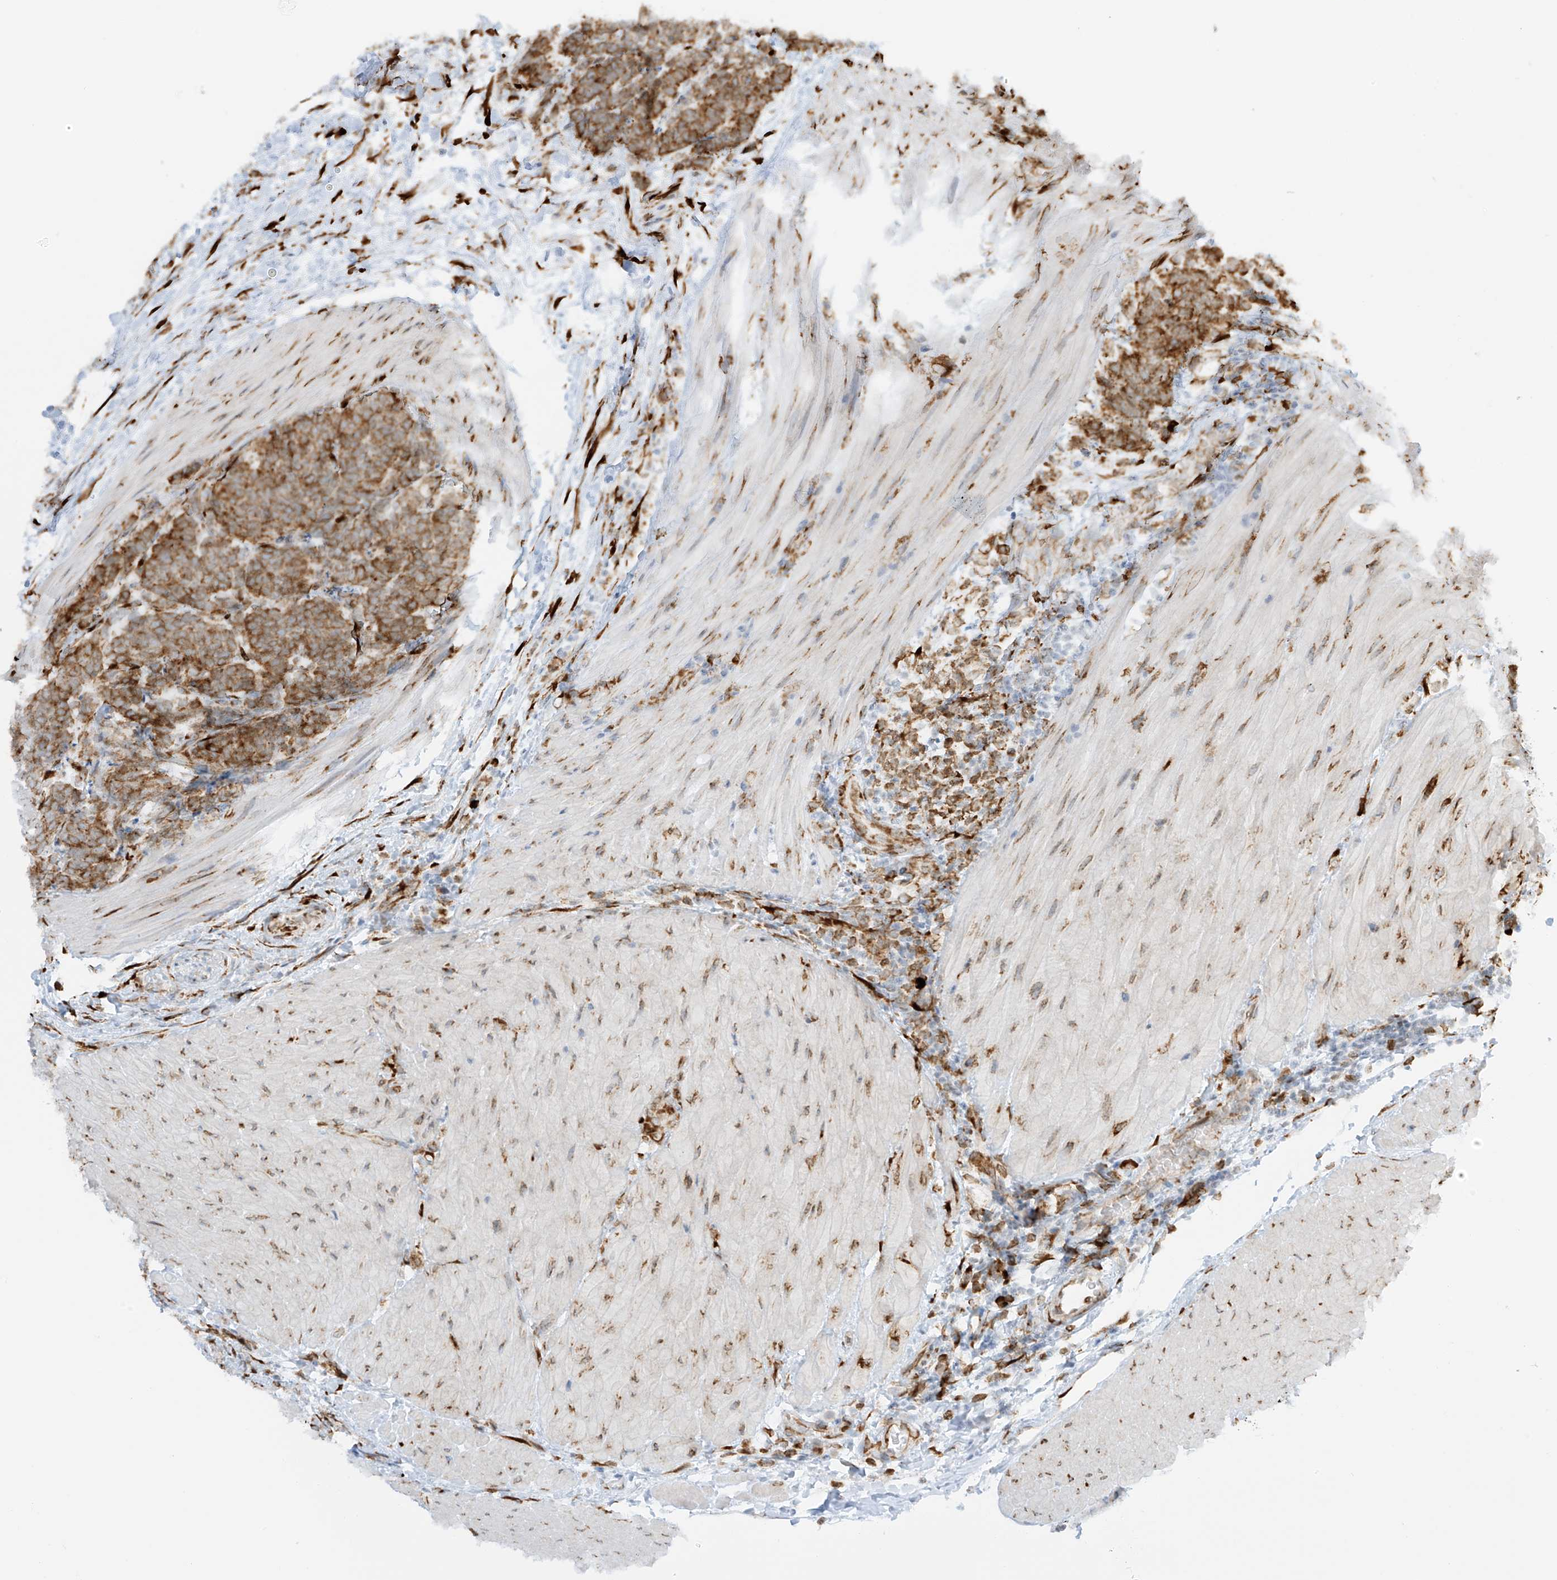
{"staining": {"intensity": "strong", "quantity": ">75%", "location": "cytoplasmic/membranous"}, "tissue": "carcinoid", "cell_type": "Tumor cells", "image_type": "cancer", "snomed": [{"axis": "morphology", "description": "Carcinoma, NOS"}, {"axis": "morphology", "description": "Carcinoid, malignant, NOS"}, {"axis": "topography", "description": "Urinary bladder"}], "caption": "DAB (3,3'-diaminobenzidine) immunohistochemical staining of carcinoma demonstrates strong cytoplasmic/membranous protein positivity in approximately >75% of tumor cells. The staining was performed using DAB (3,3'-diaminobenzidine), with brown indicating positive protein expression. Nuclei are stained blue with hematoxylin.", "gene": "LRRC59", "patient": {"sex": "male", "age": 57}}